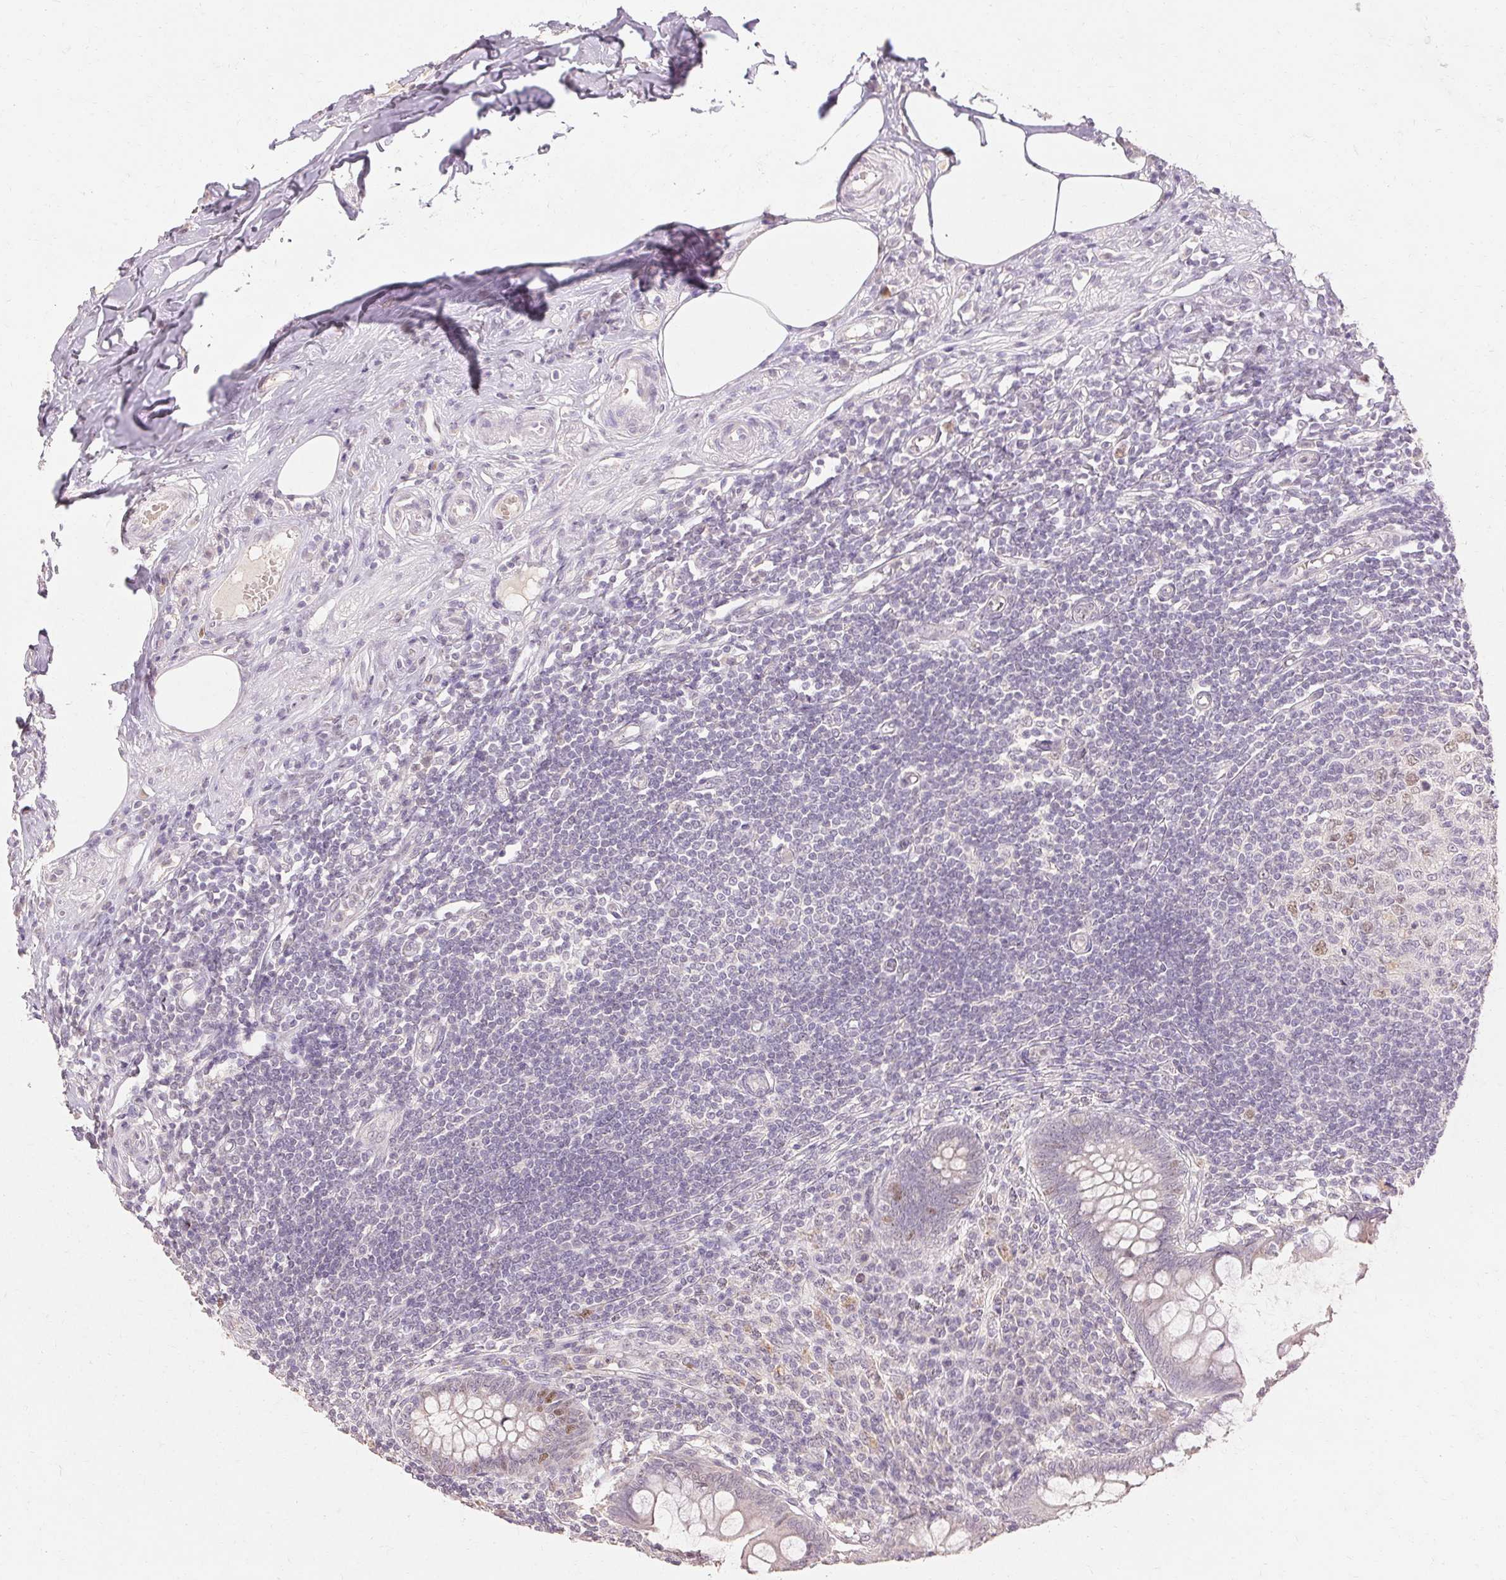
{"staining": {"intensity": "weak", "quantity": "<25%", "location": "nuclear"}, "tissue": "appendix", "cell_type": "Glandular cells", "image_type": "normal", "snomed": [{"axis": "morphology", "description": "Normal tissue, NOS"}, {"axis": "topography", "description": "Appendix"}], "caption": "The micrograph displays no staining of glandular cells in benign appendix. Nuclei are stained in blue.", "gene": "SKP2", "patient": {"sex": "female", "age": 57}}